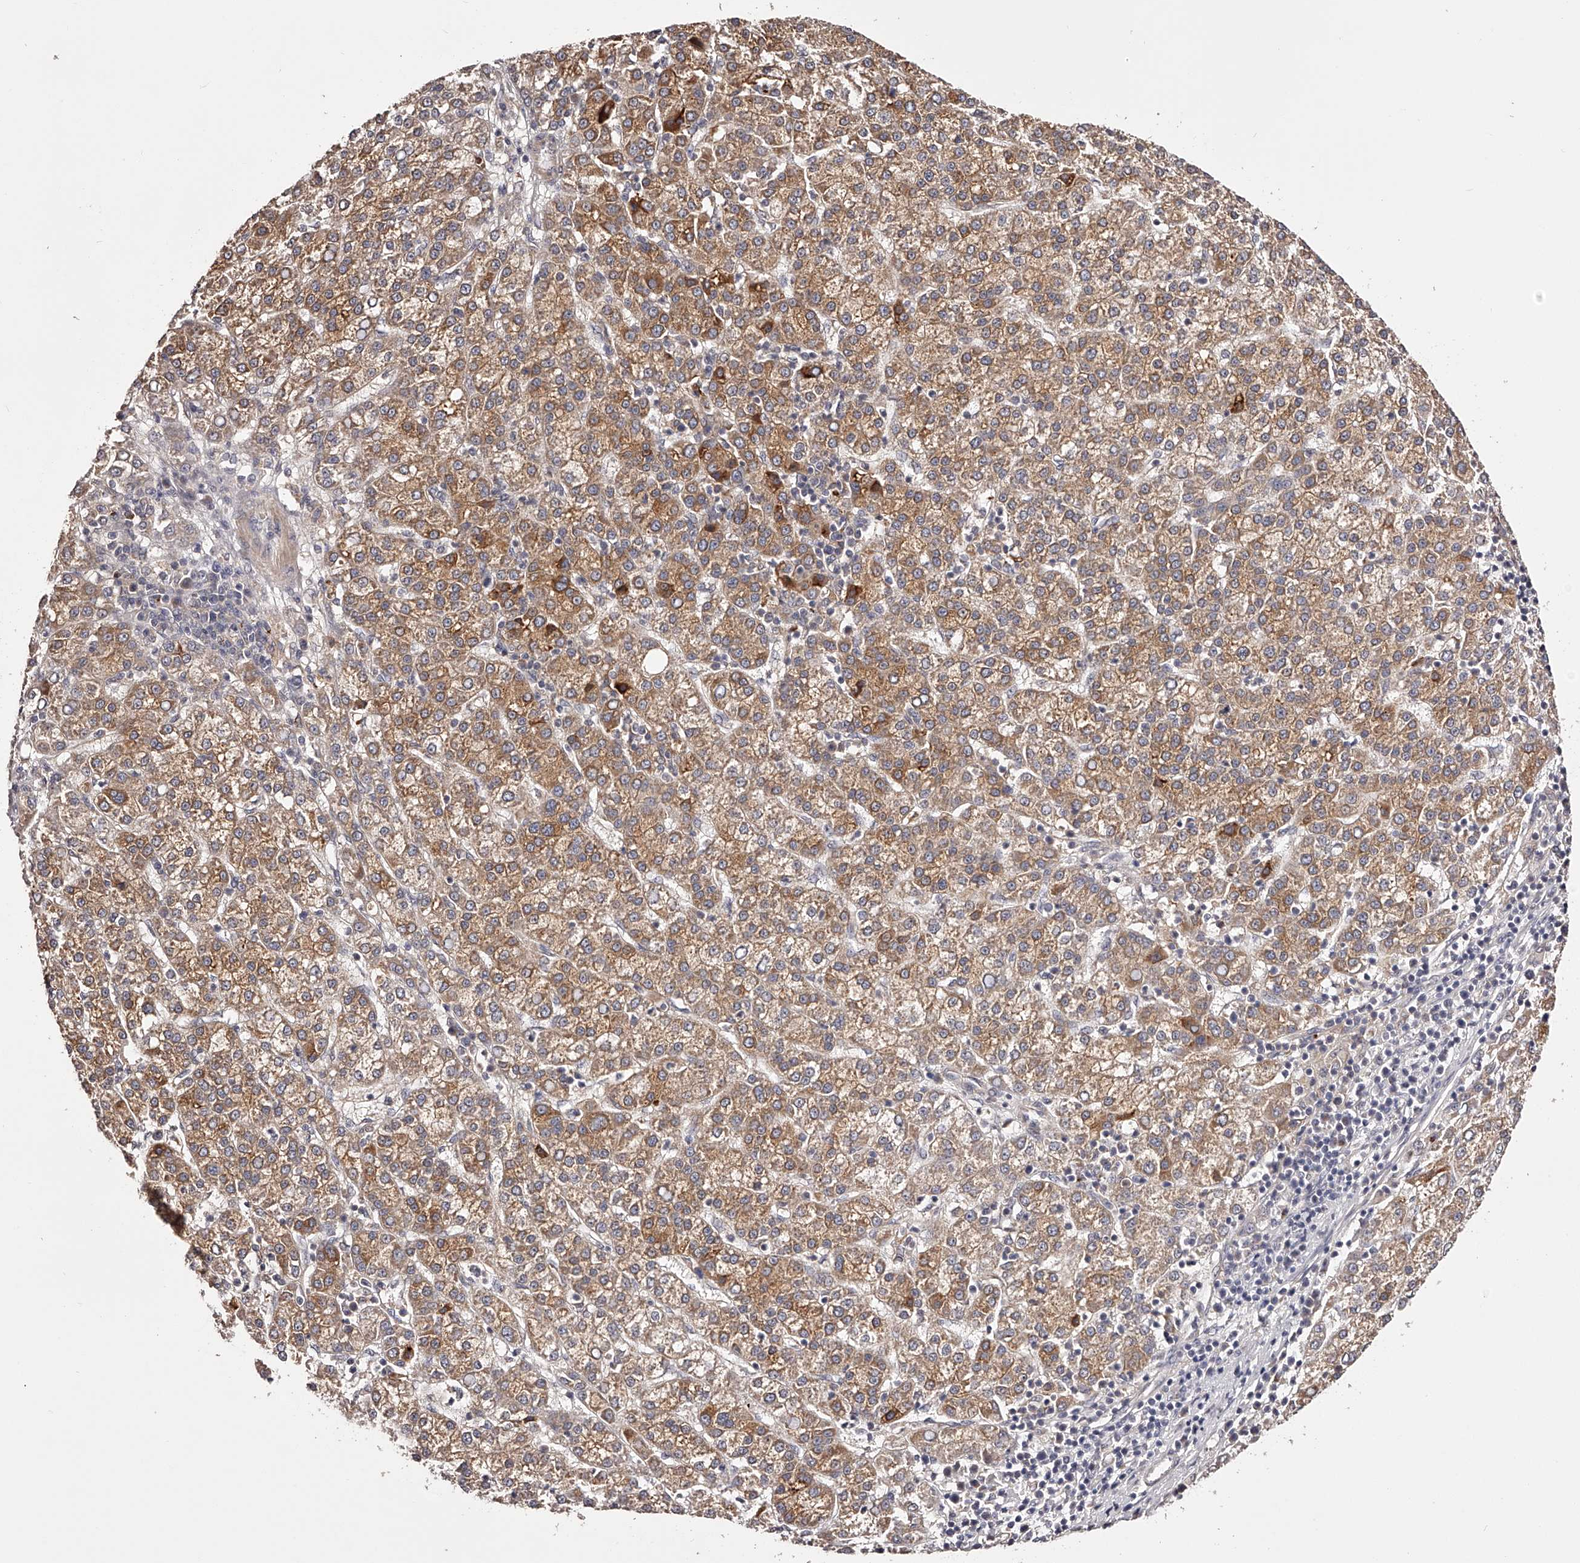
{"staining": {"intensity": "moderate", "quantity": ">75%", "location": "cytoplasmic/membranous"}, "tissue": "liver cancer", "cell_type": "Tumor cells", "image_type": "cancer", "snomed": [{"axis": "morphology", "description": "Carcinoma, Hepatocellular, NOS"}, {"axis": "topography", "description": "Liver"}], "caption": "Human liver hepatocellular carcinoma stained with a brown dye displays moderate cytoplasmic/membranous positive positivity in approximately >75% of tumor cells.", "gene": "ODF2L", "patient": {"sex": "female", "age": 58}}